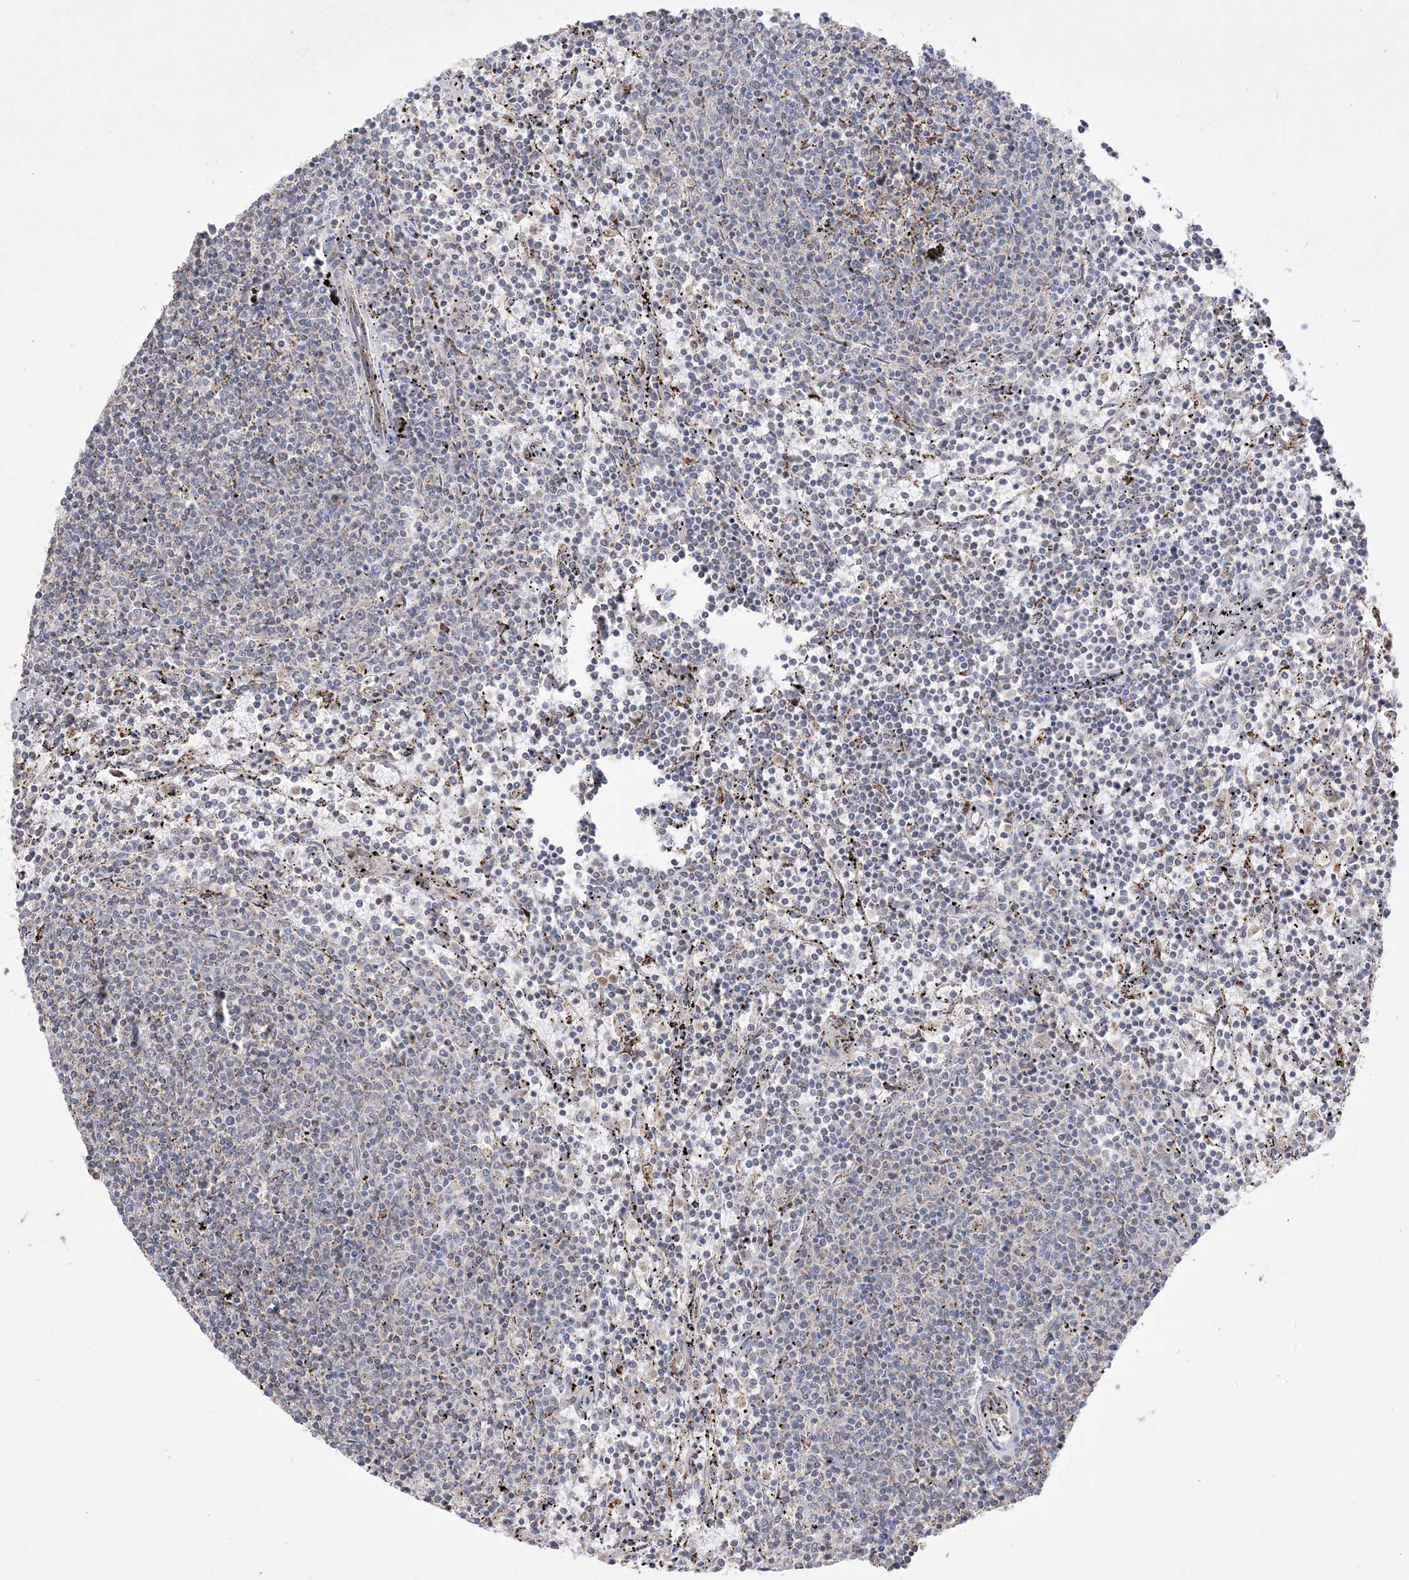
{"staining": {"intensity": "negative", "quantity": "none", "location": "none"}, "tissue": "lymphoma", "cell_type": "Tumor cells", "image_type": "cancer", "snomed": [{"axis": "morphology", "description": "Malignant lymphoma, non-Hodgkin's type, Low grade"}, {"axis": "topography", "description": "Spleen"}], "caption": "A high-resolution photomicrograph shows immunohistochemistry (IHC) staining of low-grade malignant lymphoma, non-Hodgkin's type, which displays no significant expression in tumor cells.", "gene": "NDUFAF3", "patient": {"sex": "female", "age": 50}}